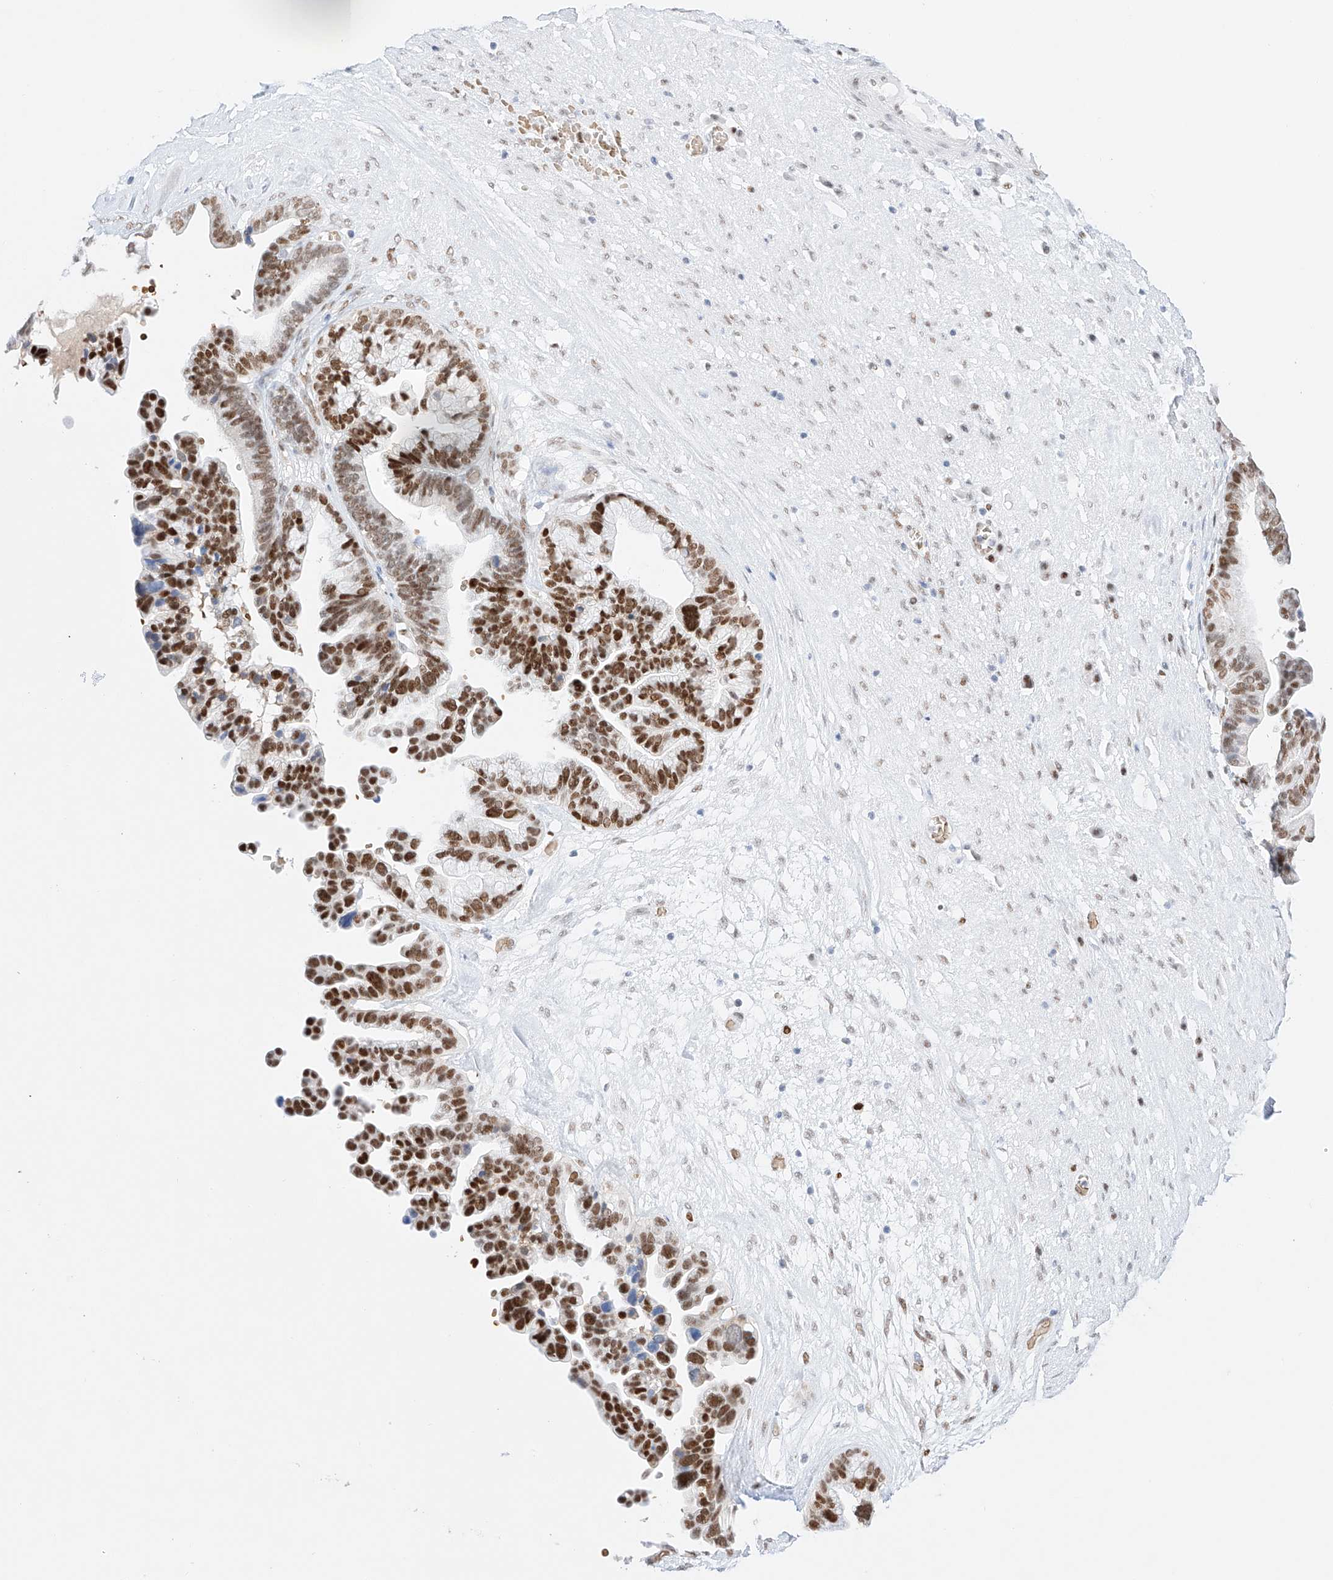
{"staining": {"intensity": "strong", "quantity": ">75%", "location": "nuclear"}, "tissue": "ovarian cancer", "cell_type": "Tumor cells", "image_type": "cancer", "snomed": [{"axis": "morphology", "description": "Cystadenocarcinoma, serous, NOS"}, {"axis": "topography", "description": "Ovary"}], "caption": "Immunohistochemical staining of serous cystadenocarcinoma (ovarian) demonstrates high levels of strong nuclear protein positivity in about >75% of tumor cells.", "gene": "APIP", "patient": {"sex": "female", "age": 56}}